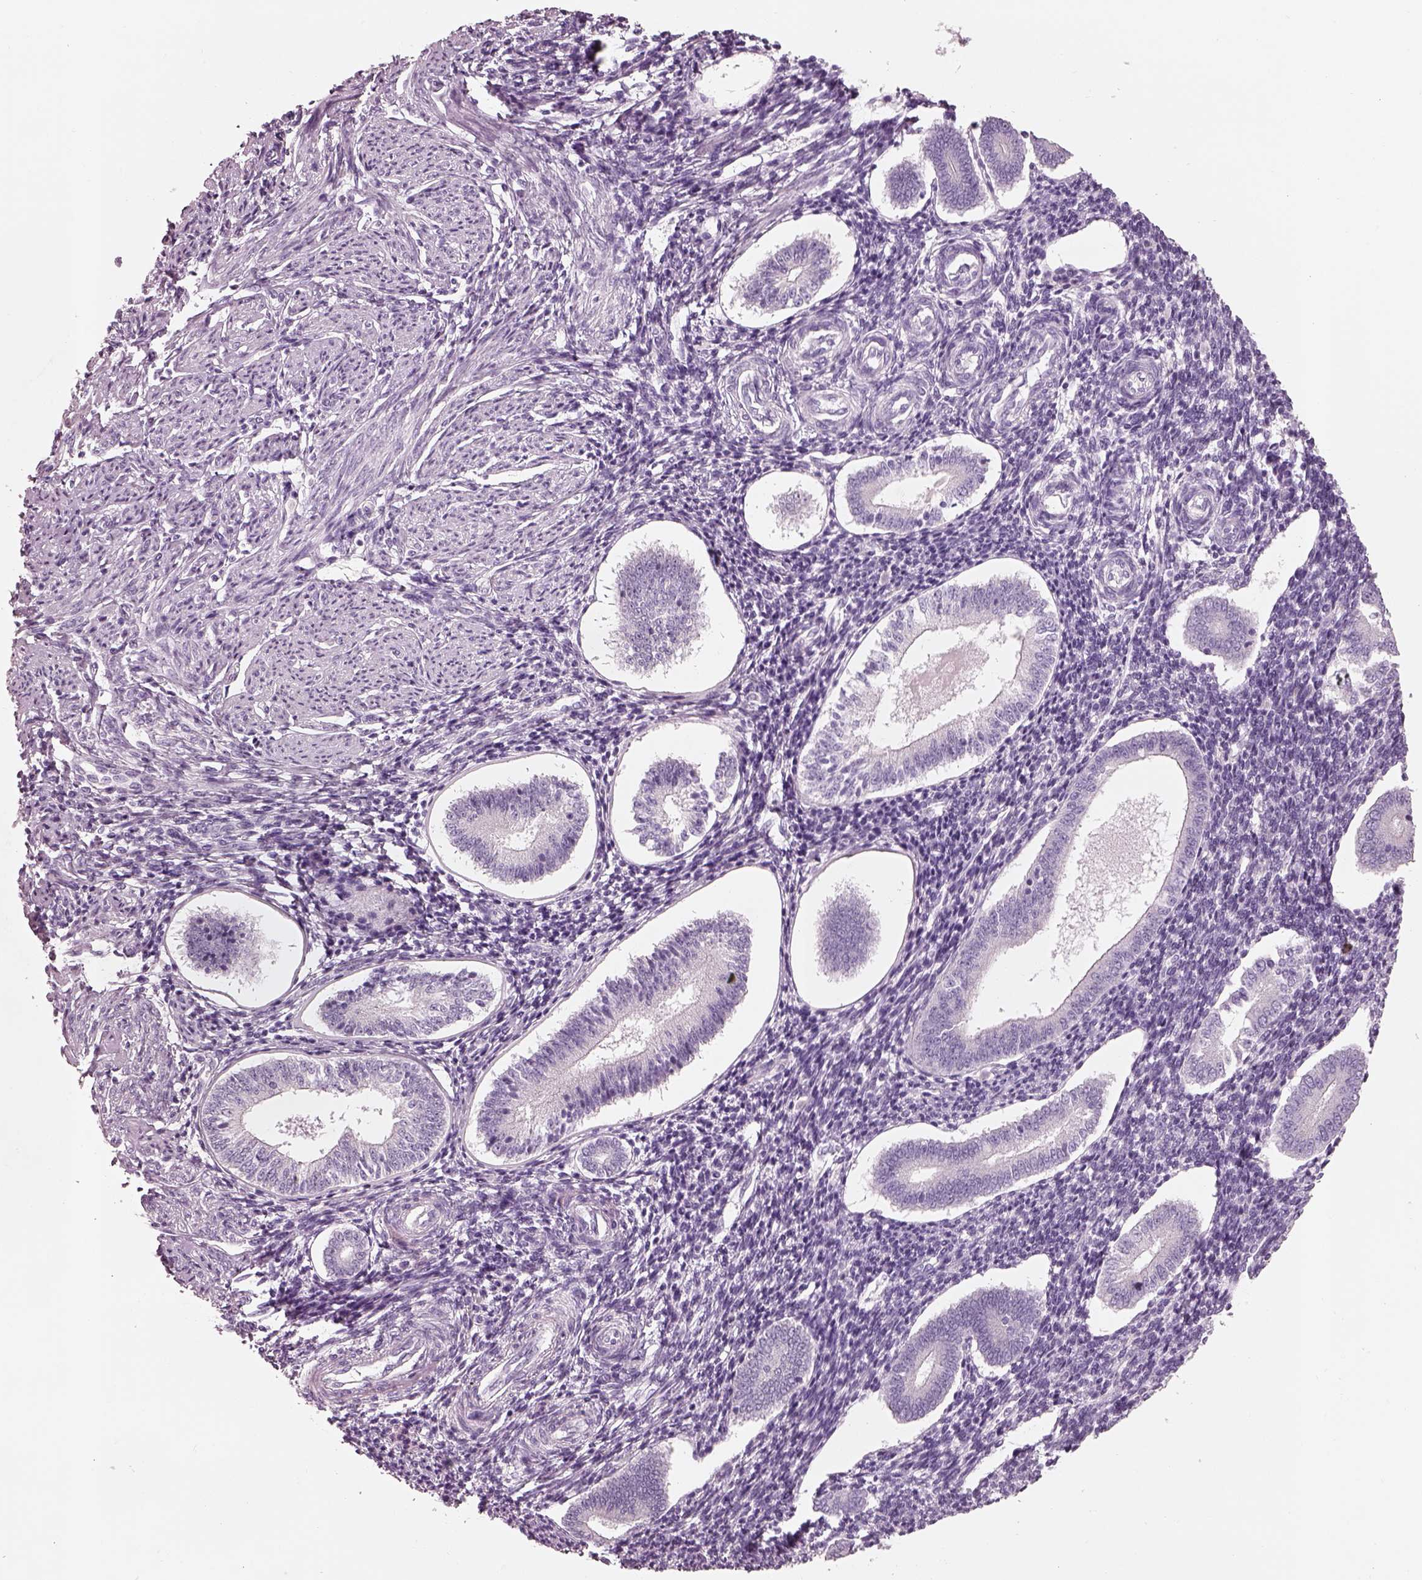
{"staining": {"intensity": "negative", "quantity": "none", "location": "none"}, "tissue": "endometrium", "cell_type": "Cells in endometrial stroma", "image_type": "normal", "snomed": [{"axis": "morphology", "description": "Normal tissue, NOS"}, {"axis": "topography", "description": "Endometrium"}], "caption": "Image shows no significant protein staining in cells in endometrial stroma of benign endometrium. (DAB immunohistochemistry with hematoxylin counter stain).", "gene": "SLC27A2", "patient": {"sex": "female", "age": 40}}